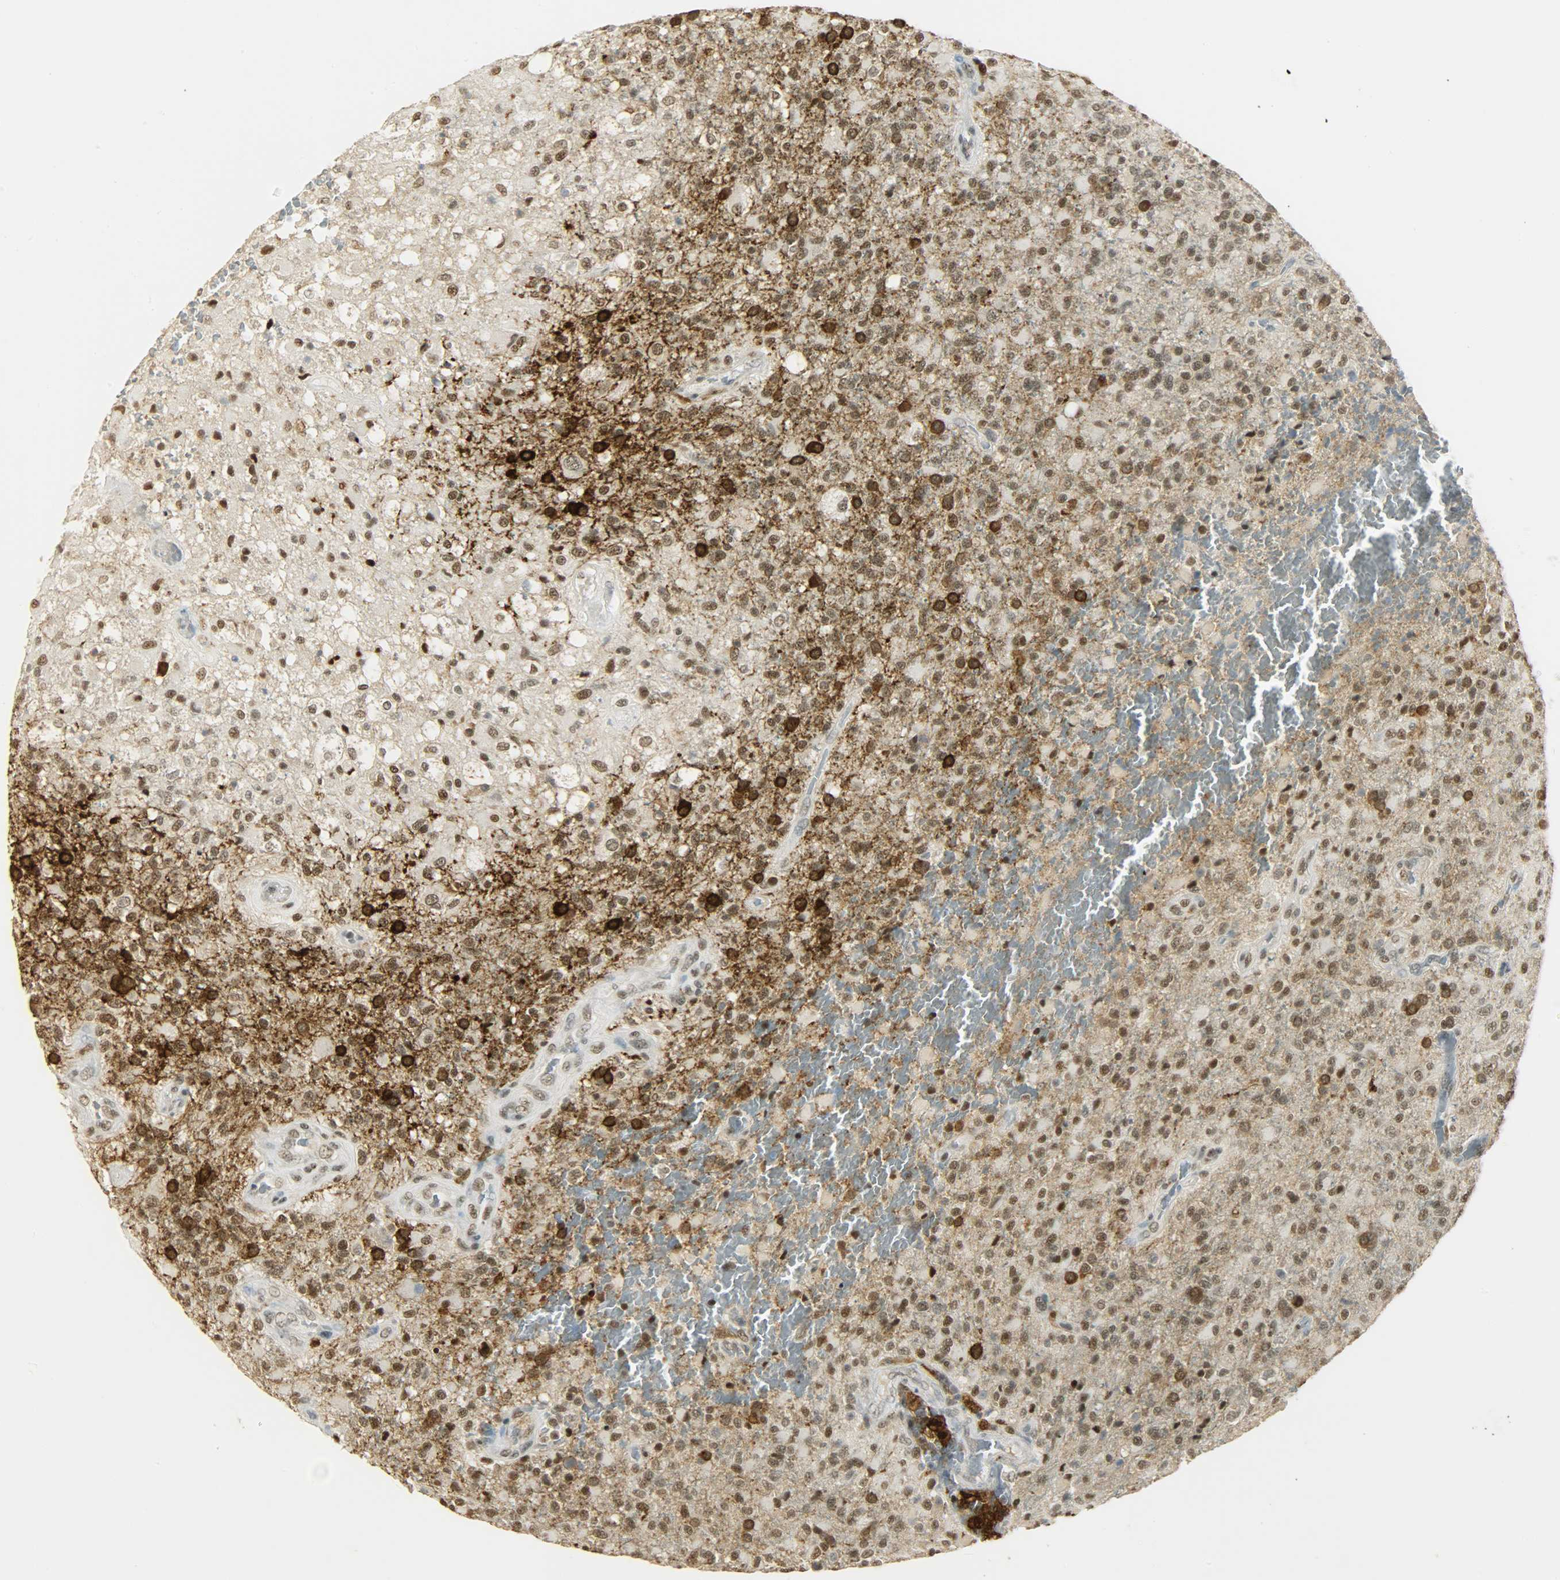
{"staining": {"intensity": "strong", "quantity": "25%-75%", "location": "cytoplasmic/membranous,nuclear"}, "tissue": "glioma", "cell_type": "Tumor cells", "image_type": "cancer", "snomed": [{"axis": "morphology", "description": "Glioma, malignant, High grade"}, {"axis": "topography", "description": "Brain"}], "caption": "Brown immunohistochemical staining in malignant high-grade glioma shows strong cytoplasmic/membranous and nuclear positivity in approximately 25%-75% of tumor cells. (Stains: DAB in brown, nuclei in blue, Microscopy: brightfield microscopy at high magnification).", "gene": "NGFR", "patient": {"sex": "male", "age": 71}}